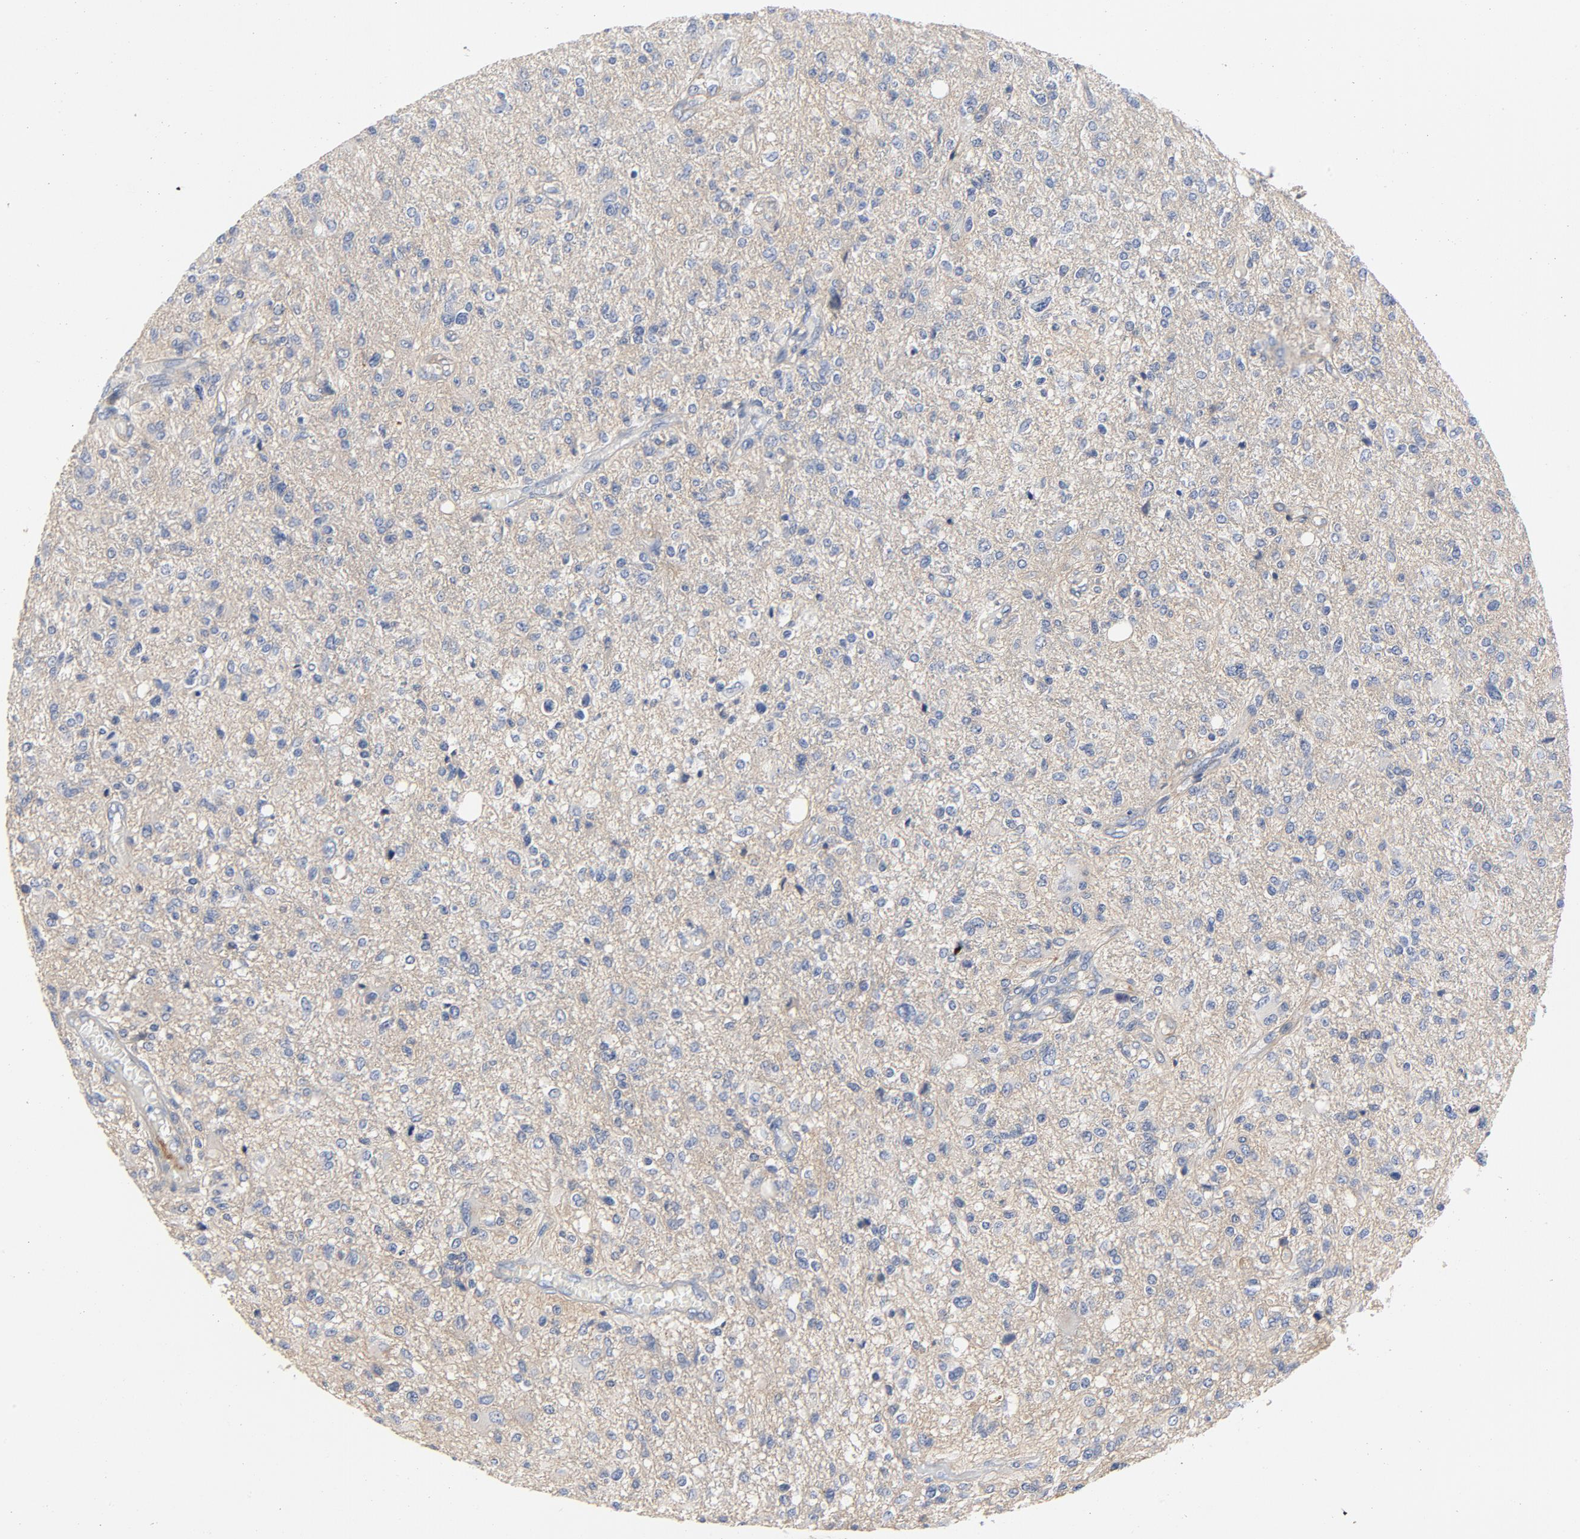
{"staining": {"intensity": "negative", "quantity": "none", "location": "none"}, "tissue": "glioma", "cell_type": "Tumor cells", "image_type": "cancer", "snomed": [{"axis": "morphology", "description": "Glioma, malignant, High grade"}, {"axis": "topography", "description": "Cerebral cortex"}], "caption": "Tumor cells show no significant protein staining in glioma.", "gene": "SRC", "patient": {"sex": "male", "age": 76}}